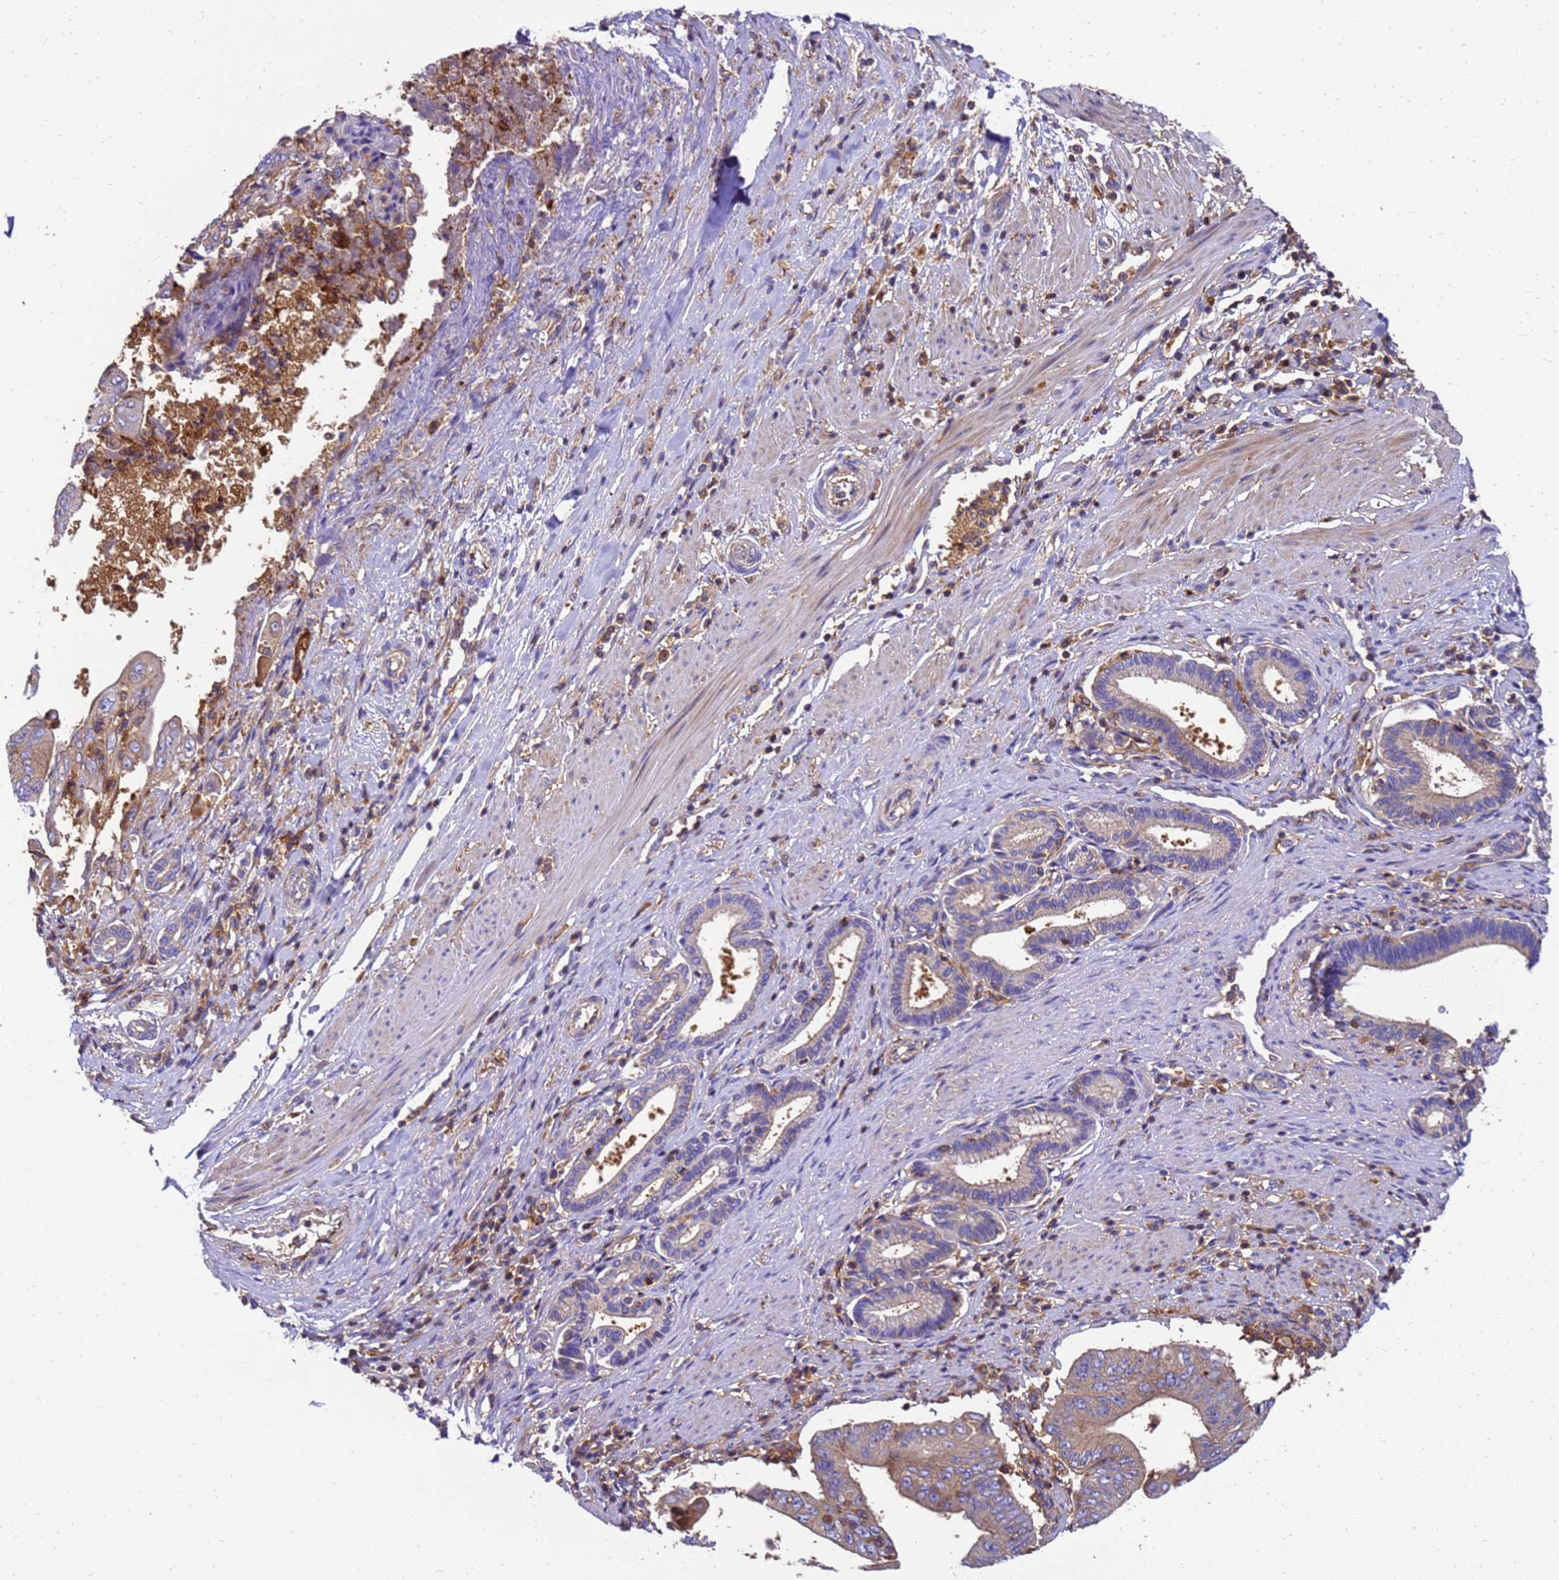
{"staining": {"intensity": "weak", "quantity": "25%-75%", "location": "cytoplasmic/membranous"}, "tissue": "pancreatic cancer", "cell_type": "Tumor cells", "image_type": "cancer", "snomed": [{"axis": "morphology", "description": "Adenocarcinoma, NOS"}, {"axis": "topography", "description": "Pancreas"}], "caption": "The immunohistochemical stain shows weak cytoplasmic/membranous positivity in tumor cells of pancreatic cancer (adenocarcinoma) tissue.", "gene": "ZNF235", "patient": {"sex": "female", "age": 77}}